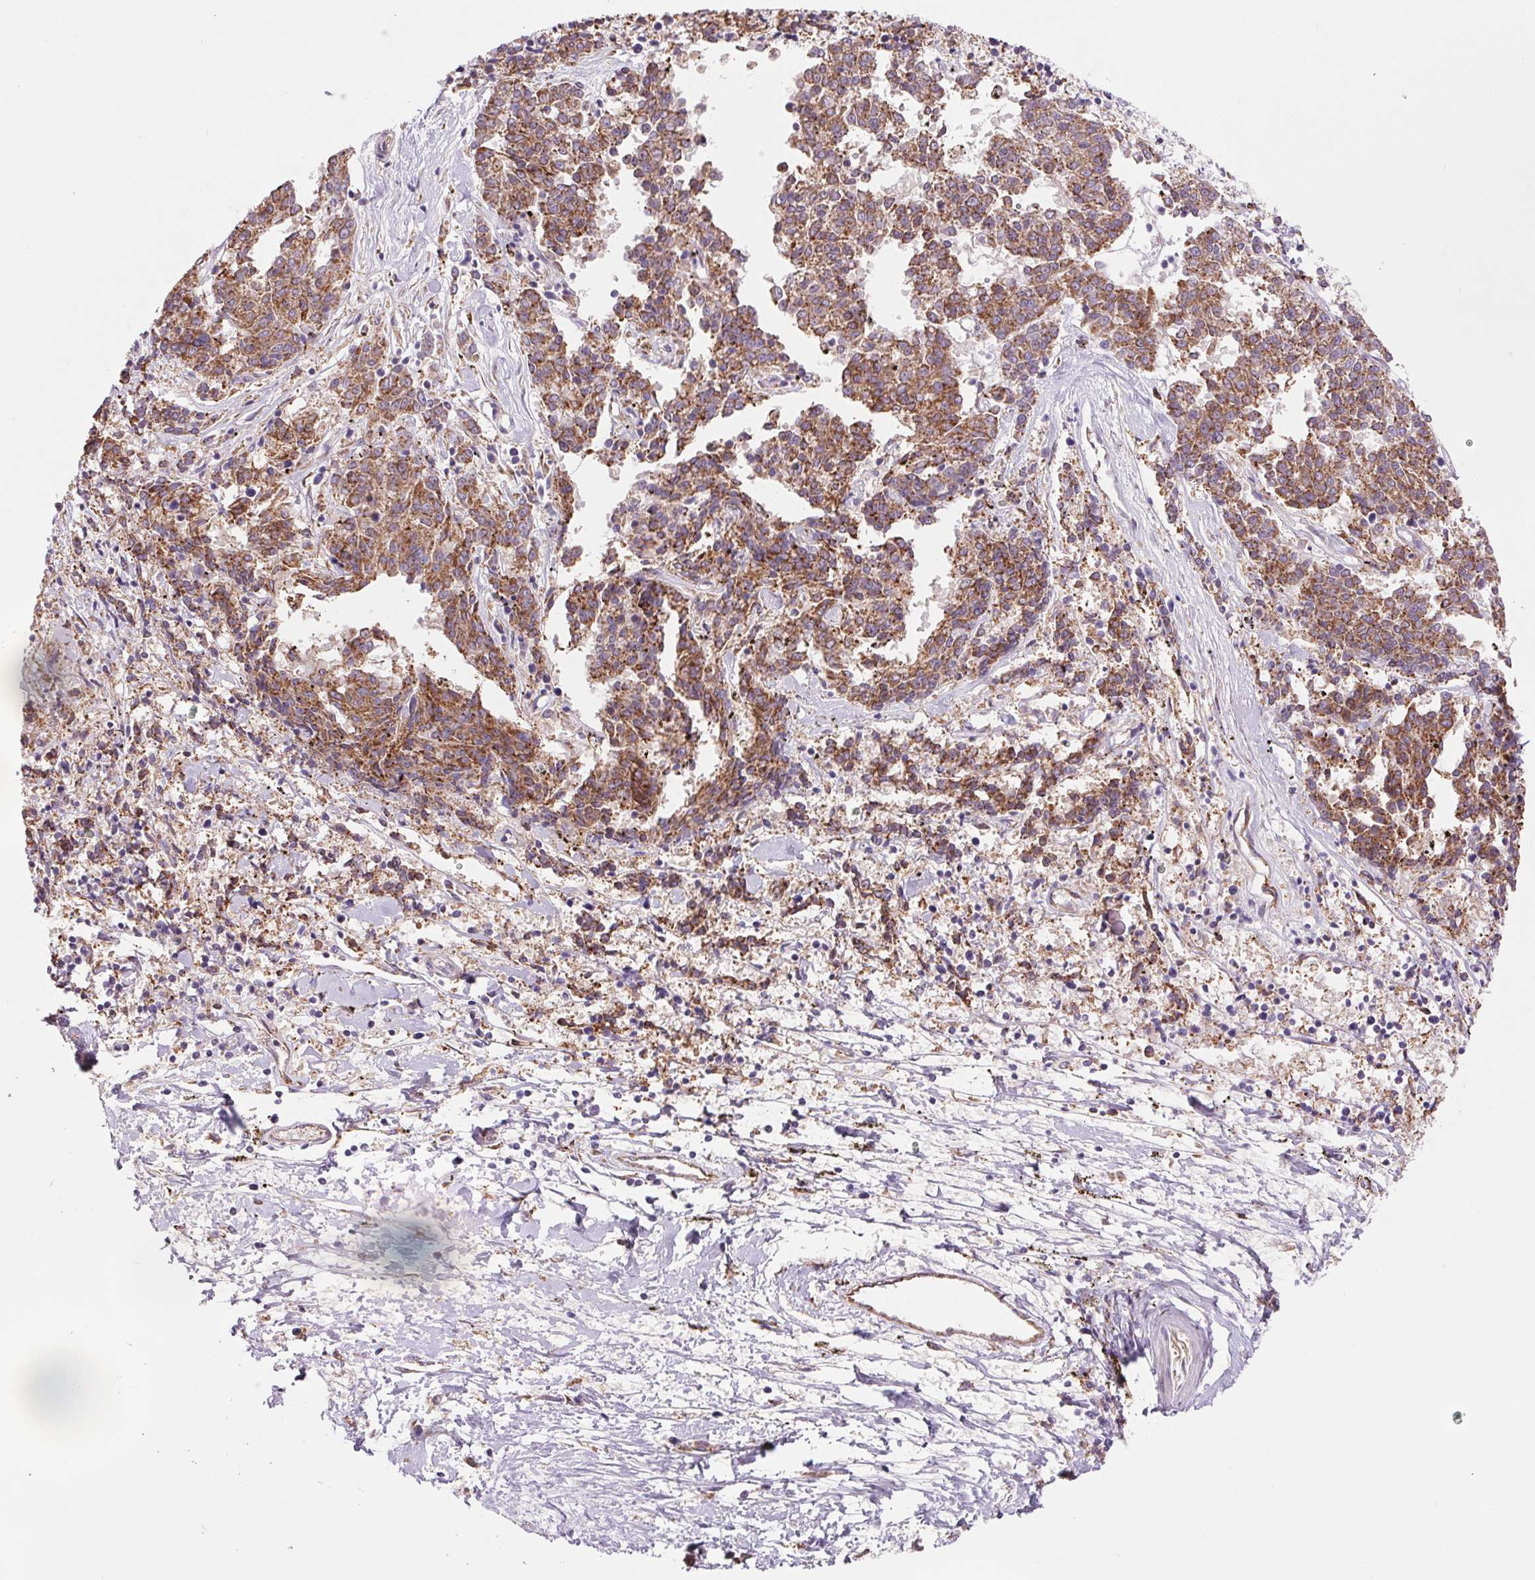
{"staining": {"intensity": "moderate", "quantity": ">75%", "location": "cytoplasmic/membranous"}, "tissue": "melanoma", "cell_type": "Tumor cells", "image_type": "cancer", "snomed": [{"axis": "morphology", "description": "Malignant melanoma, NOS"}, {"axis": "topography", "description": "Skin"}], "caption": "There is medium levels of moderate cytoplasmic/membranous staining in tumor cells of malignant melanoma, as demonstrated by immunohistochemical staining (brown color).", "gene": "KLHL20", "patient": {"sex": "female", "age": 72}}